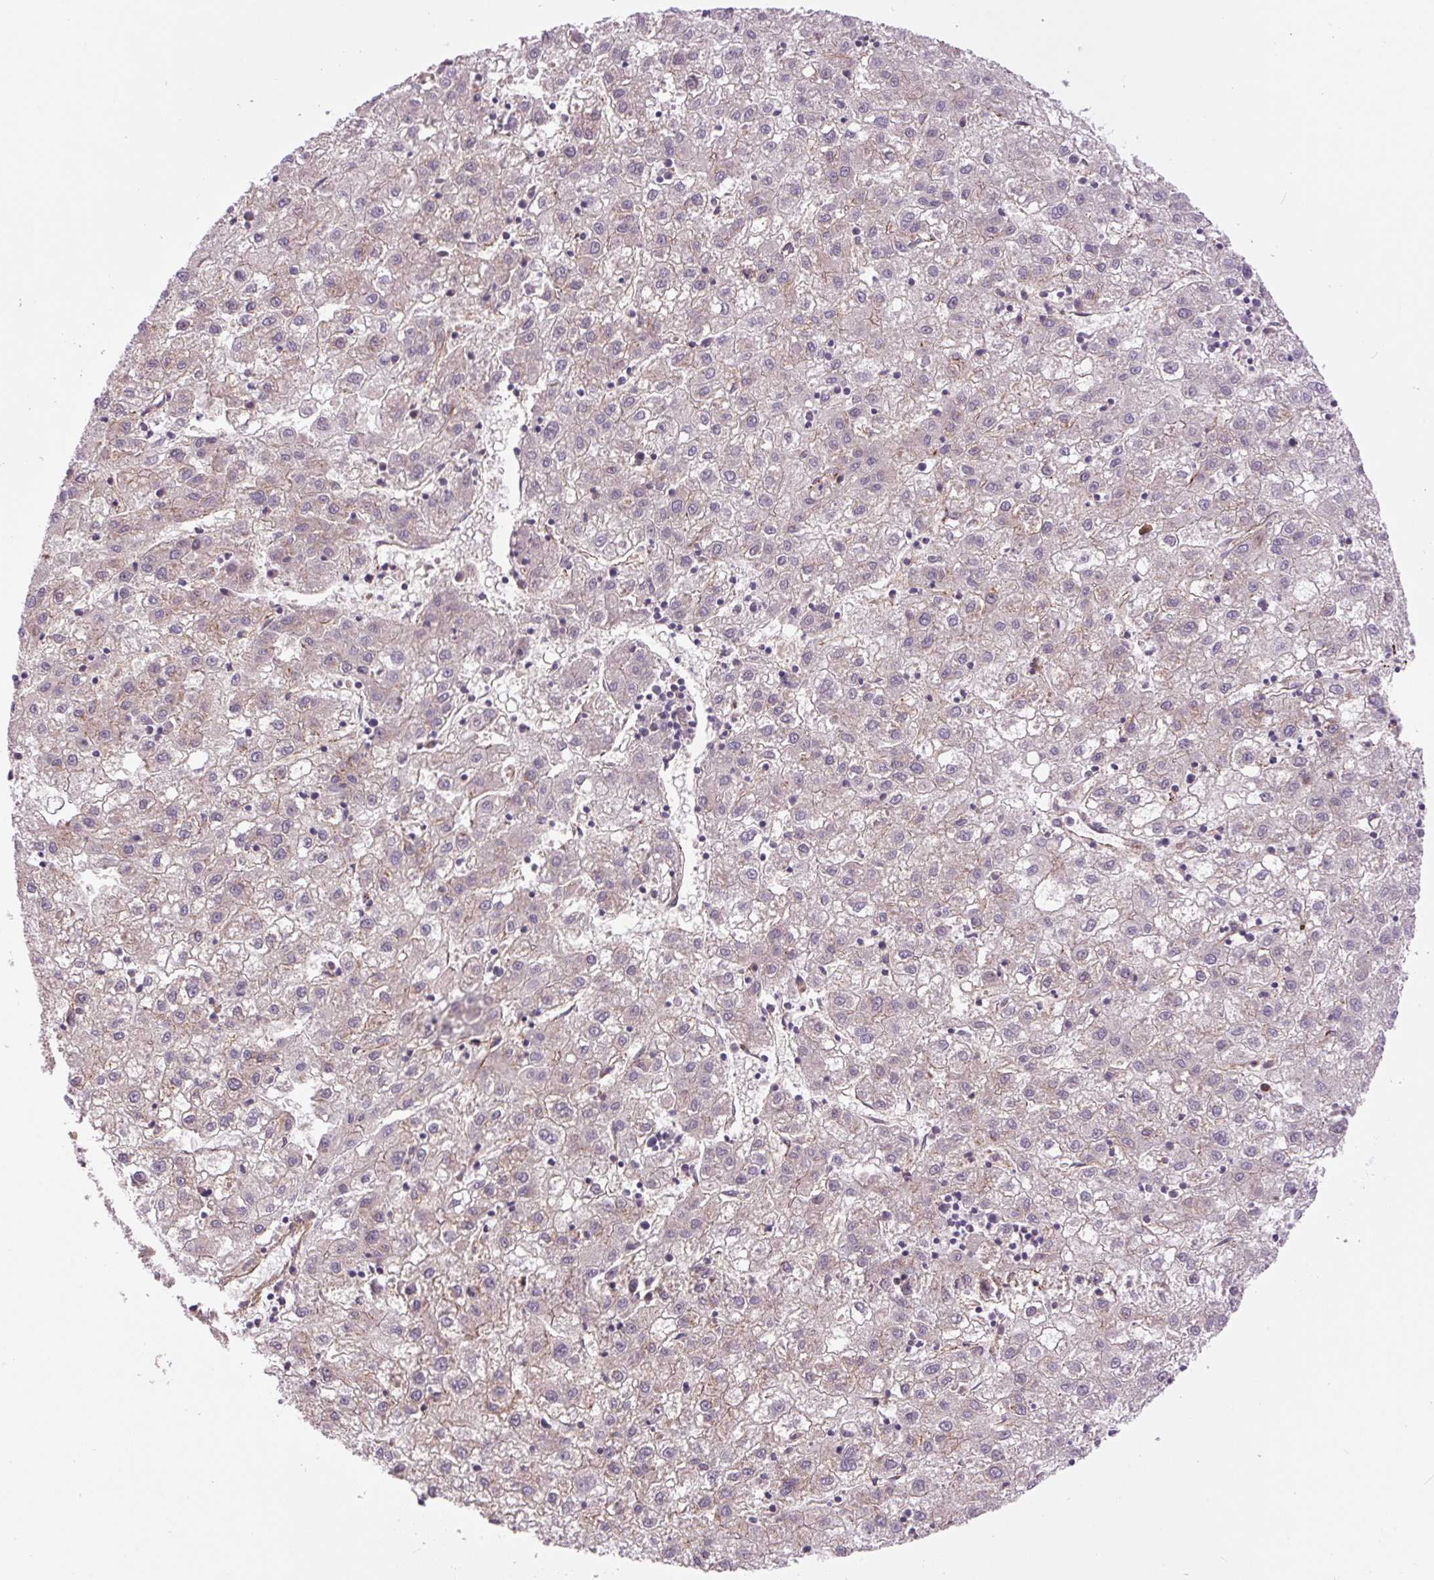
{"staining": {"intensity": "negative", "quantity": "none", "location": "none"}, "tissue": "liver cancer", "cell_type": "Tumor cells", "image_type": "cancer", "snomed": [{"axis": "morphology", "description": "Carcinoma, Hepatocellular, NOS"}, {"axis": "topography", "description": "Liver"}], "caption": "Immunohistochemistry (IHC) histopathology image of neoplastic tissue: hepatocellular carcinoma (liver) stained with DAB (3,3'-diaminobenzidine) exhibits no significant protein staining in tumor cells.", "gene": "SEPTIN10", "patient": {"sex": "male", "age": 72}}